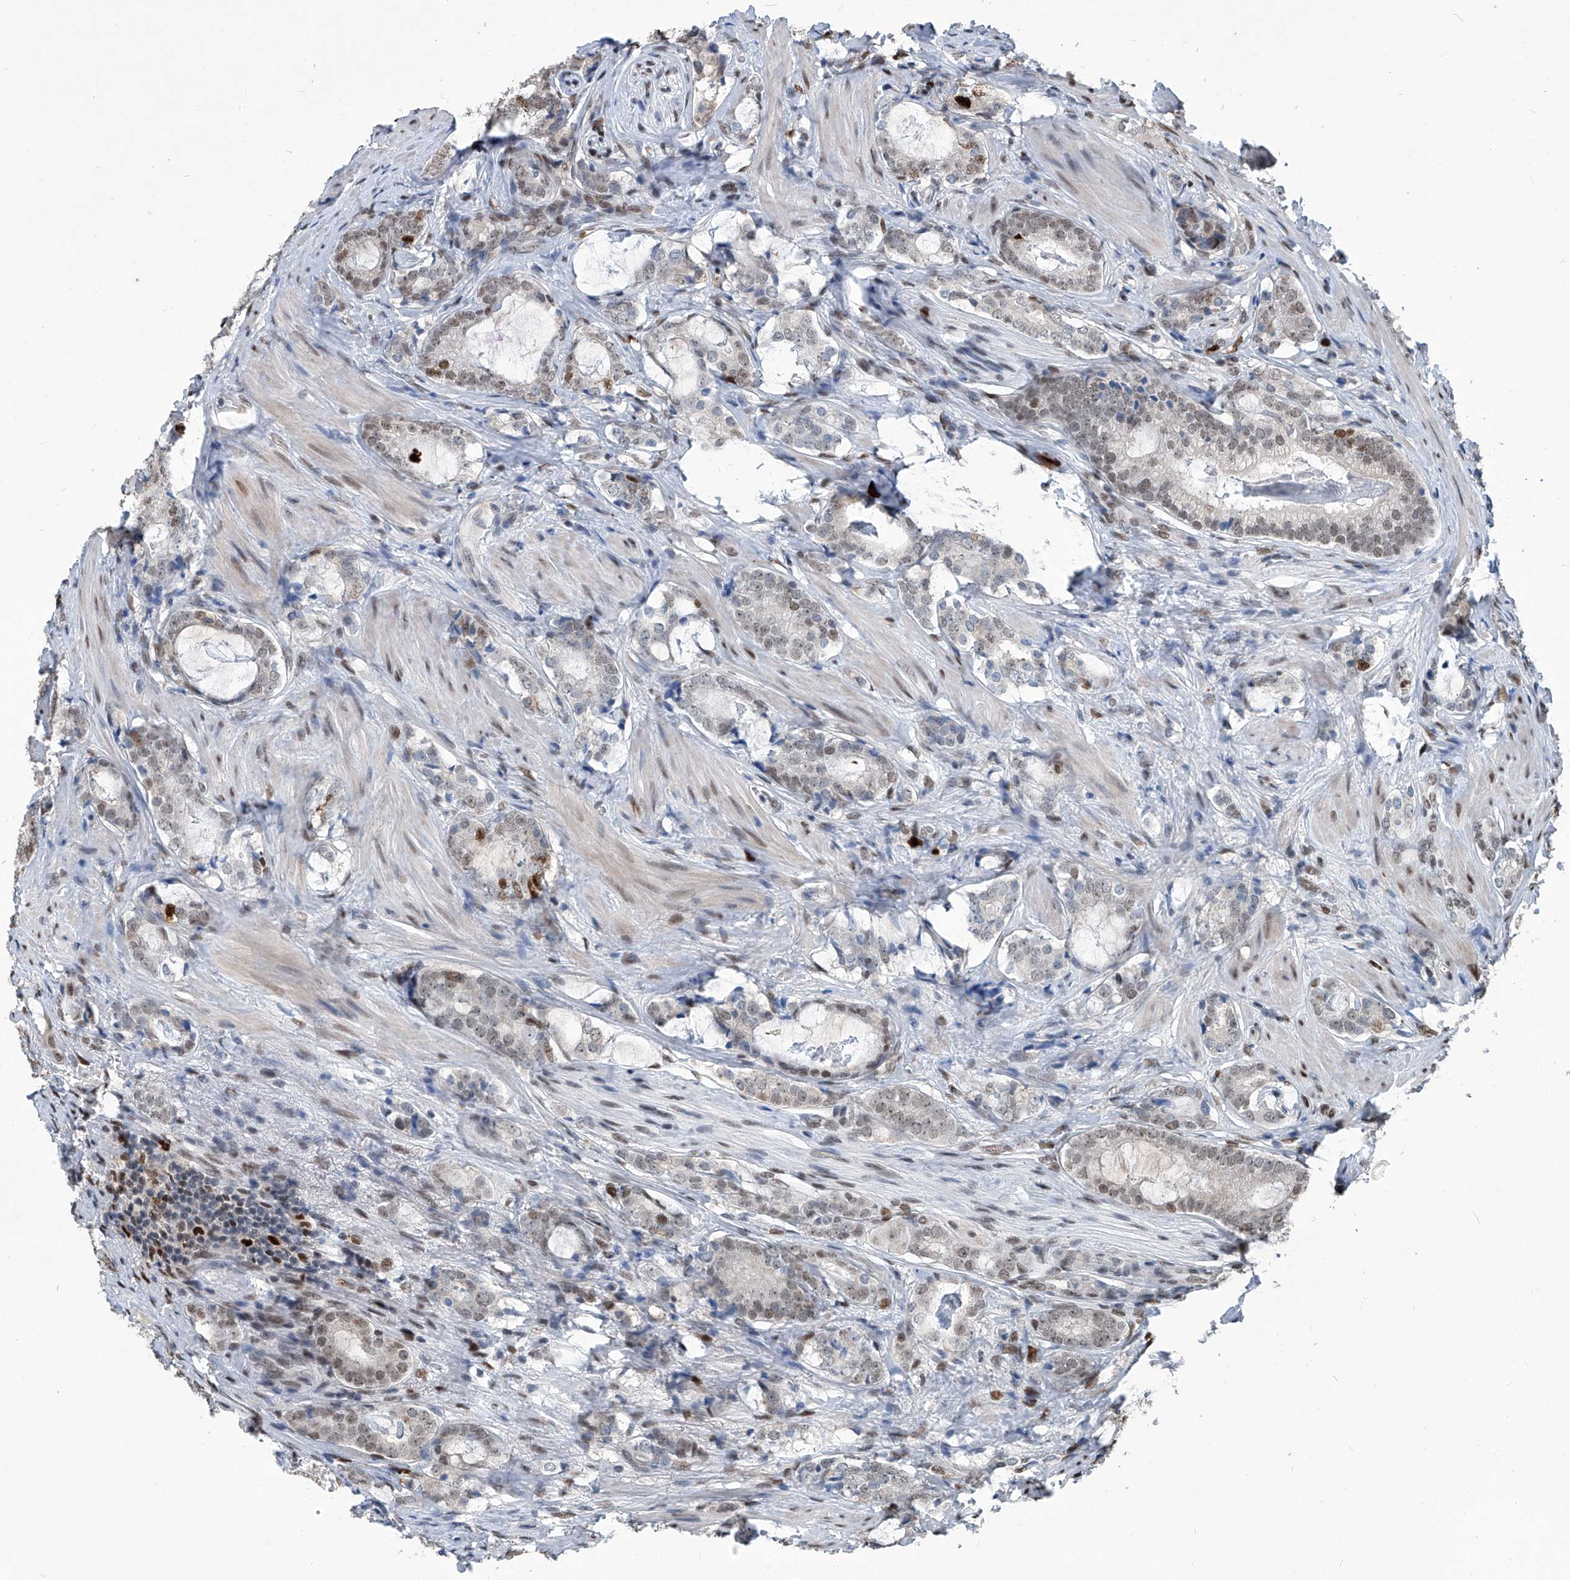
{"staining": {"intensity": "moderate", "quantity": "<25%", "location": "nuclear"}, "tissue": "prostate cancer", "cell_type": "Tumor cells", "image_type": "cancer", "snomed": [{"axis": "morphology", "description": "Adenocarcinoma, High grade"}, {"axis": "topography", "description": "Prostate"}], "caption": "A brown stain highlights moderate nuclear expression of a protein in human prostate cancer (high-grade adenocarcinoma) tumor cells.", "gene": "PCNA", "patient": {"sex": "male", "age": 63}}